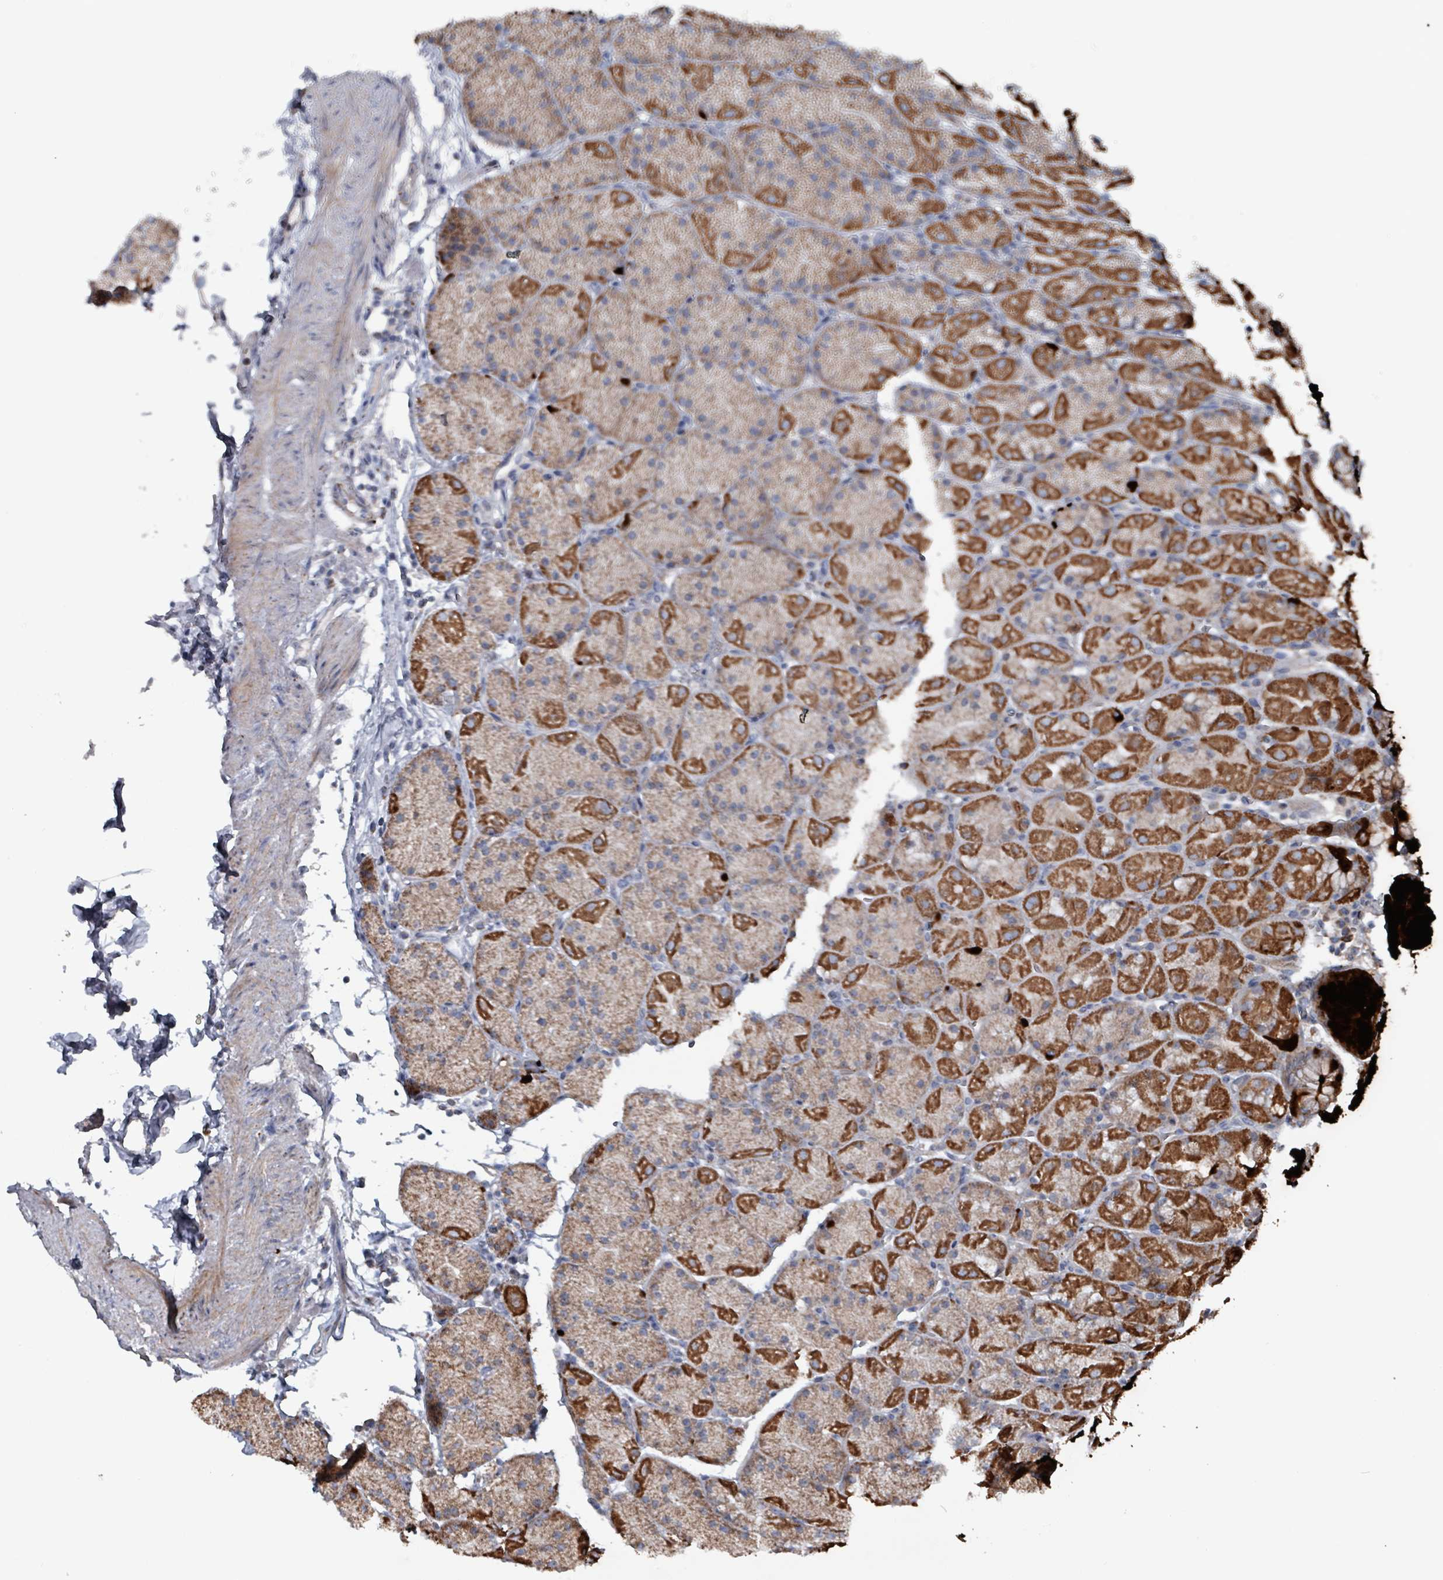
{"staining": {"intensity": "strong", "quantity": "25%-75%", "location": "cytoplasmic/membranous"}, "tissue": "stomach", "cell_type": "Glandular cells", "image_type": "normal", "snomed": [{"axis": "morphology", "description": "Normal tissue, NOS"}, {"axis": "topography", "description": "Stomach, upper"}, {"axis": "topography", "description": "Stomach, lower"}], "caption": "Normal stomach reveals strong cytoplasmic/membranous expression in about 25%-75% of glandular cells Using DAB (brown) and hematoxylin (blue) stains, captured at high magnification using brightfield microscopy..", "gene": "ABHD18", "patient": {"sex": "male", "age": 67}}